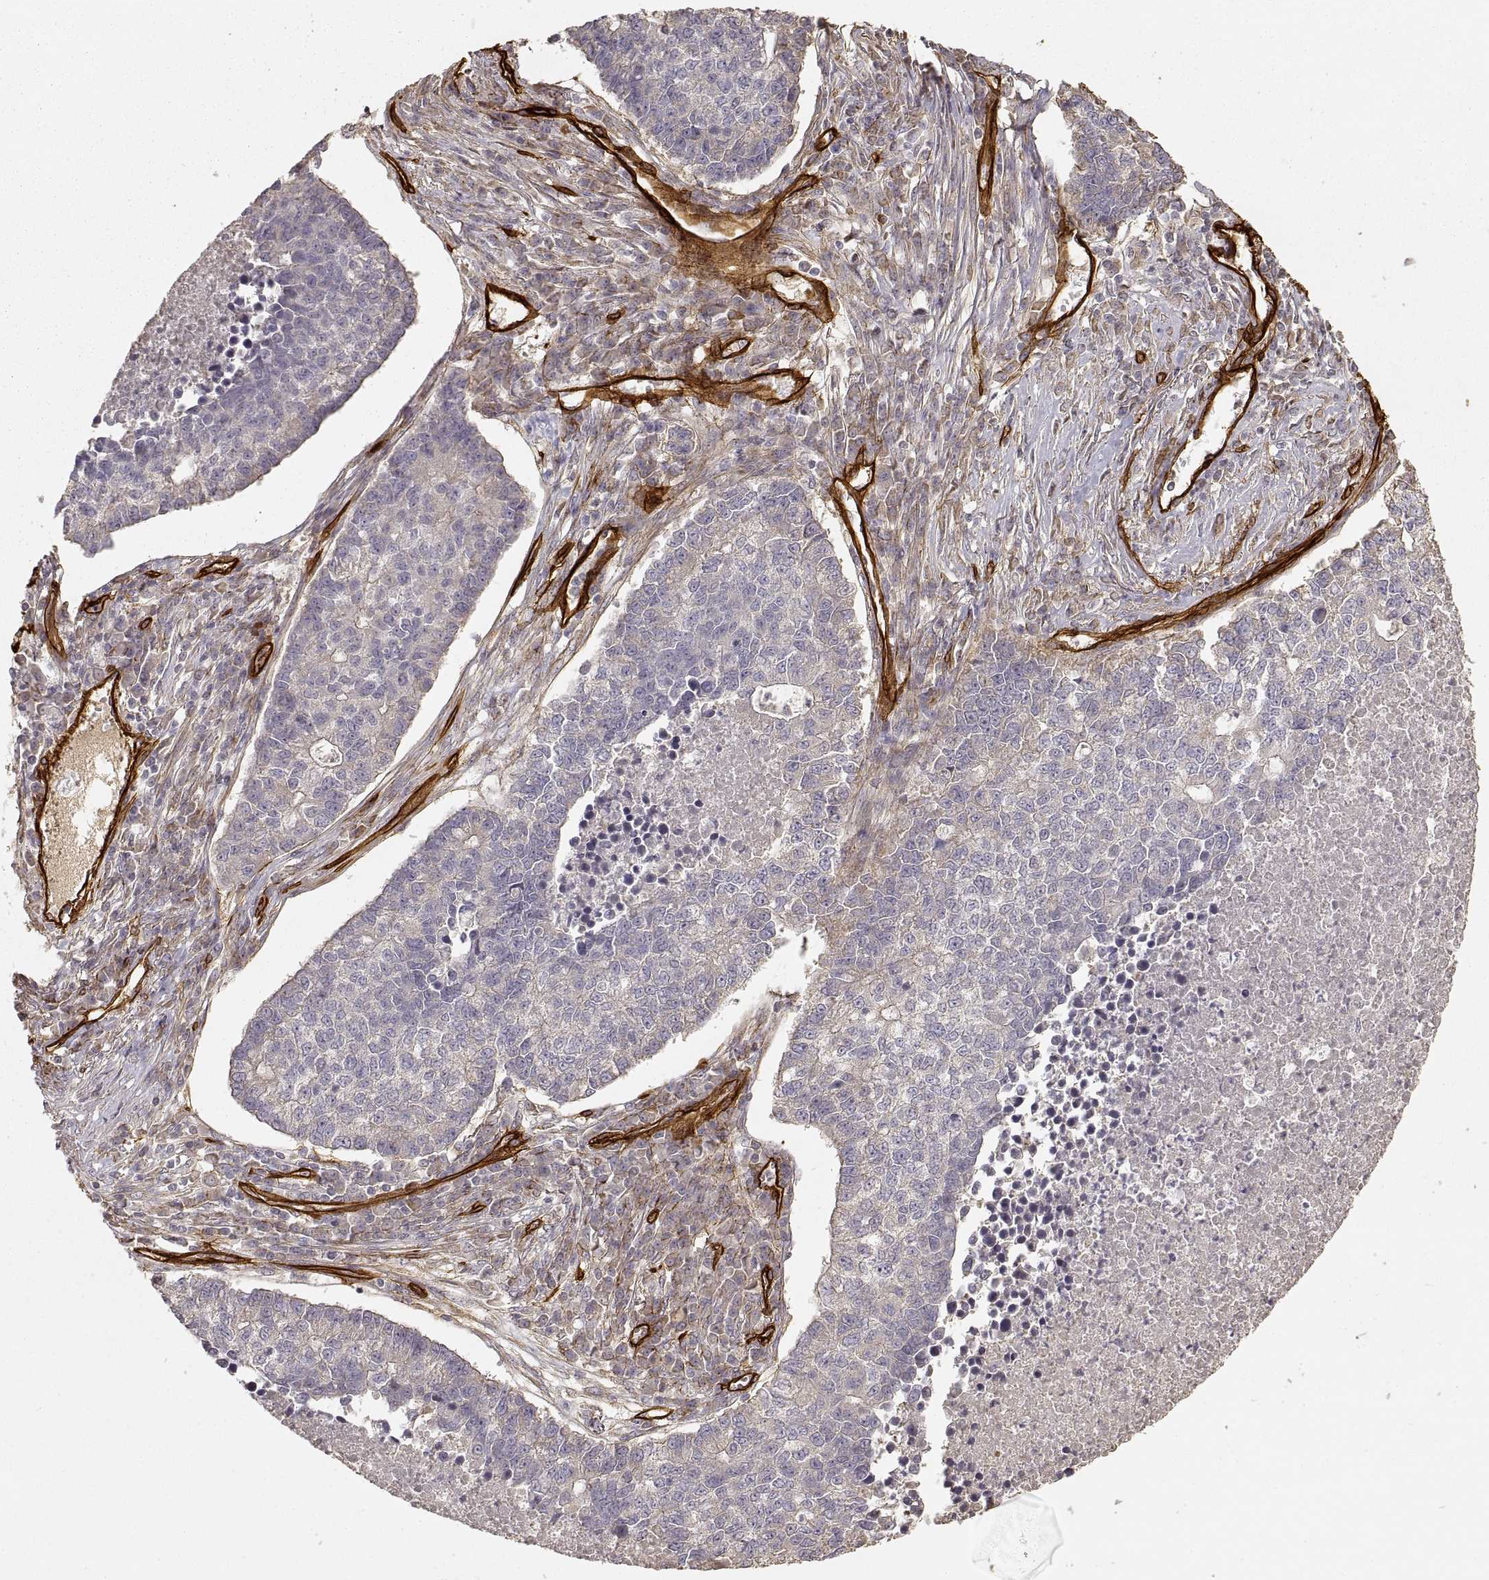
{"staining": {"intensity": "negative", "quantity": "none", "location": "none"}, "tissue": "lung cancer", "cell_type": "Tumor cells", "image_type": "cancer", "snomed": [{"axis": "morphology", "description": "Adenocarcinoma, NOS"}, {"axis": "topography", "description": "Lung"}], "caption": "A photomicrograph of human lung cancer (adenocarcinoma) is negative for staining in tumor cells. Nuclei are stained in blue.", "gene": "LAMA4", "patient": {"sex": "male", "age": 57}}